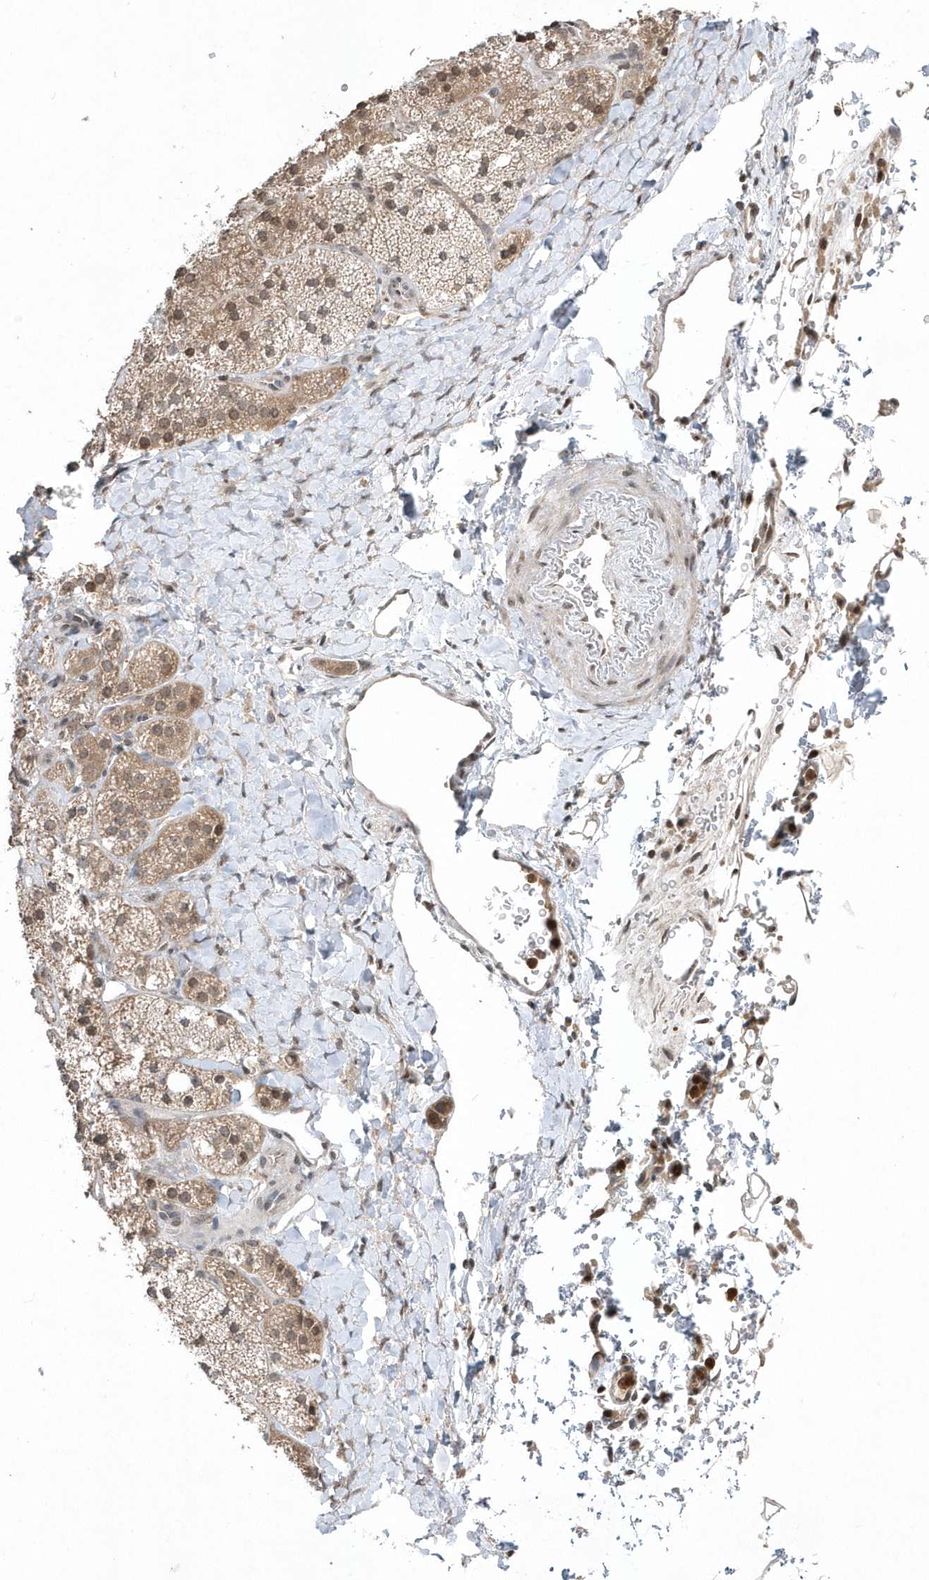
{"staining": {"intensity": "moderate", "quantity": "25%-75%", "location": "cytoplasmic/membranous,nuclear"}, "tissue": "adrenal gland", "cell_type": "Glandular cells", "image_type": "normal", "snomed": [{"axis": "morphology", "description": "Normal tissue, NOS"}, {"axis": "topography", "description": "Adrenal gland"}], "caption": "A medium amount of moderate cytoplasmic/membranous,nuclear staining is identified in about 25%-75% of glandular cells in unremarkable adrenal gland. (brown staining indicates protein expression, while blue staining denotes nuclei).", "gene": "EIF2B1", "patient": {"sex": "male", "age": 61}}